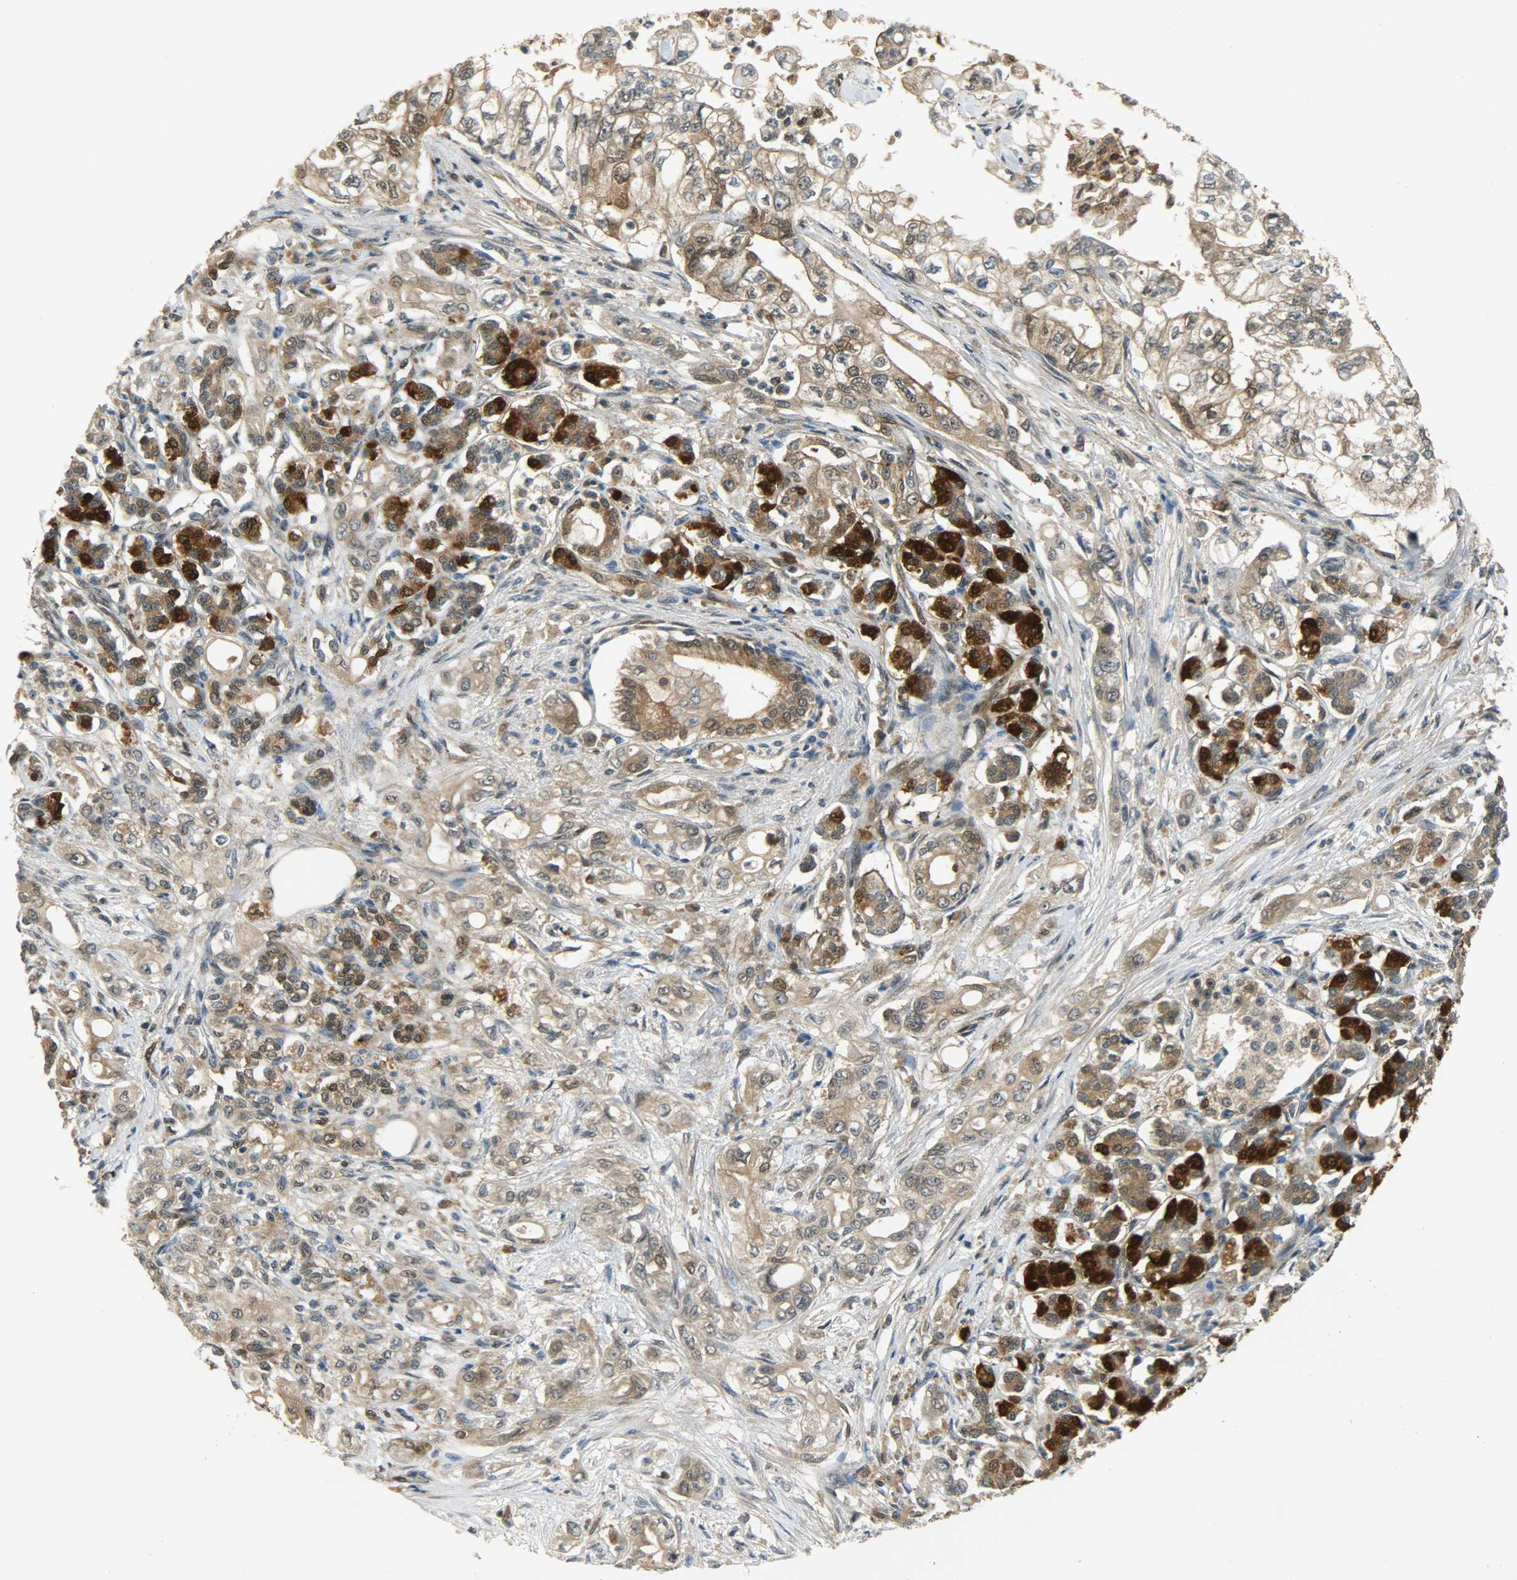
{"staining": {"intensity": "strong", "quantity": ">75%", "location": "cytoplasmic/membranous,nuclear"}, "tissue": "pancreatic cancer", "cell_type": "Tumor cells", "image_type": "cancer", "snomed": [{"axis": "morphology", "description": "Normal tissue, NOS"}, {"axis": "topography", "description": "Pancreas"}], "caption": "Immunohistochemical staining of human pancreatic cancer demonstrates high levels of strong cytoplasmic/membranous and nuclear positivity in approximately >75% of tumor cells.", "gene": "EIF4EBP1", "patient": {"sex": "male", "age": 42}}